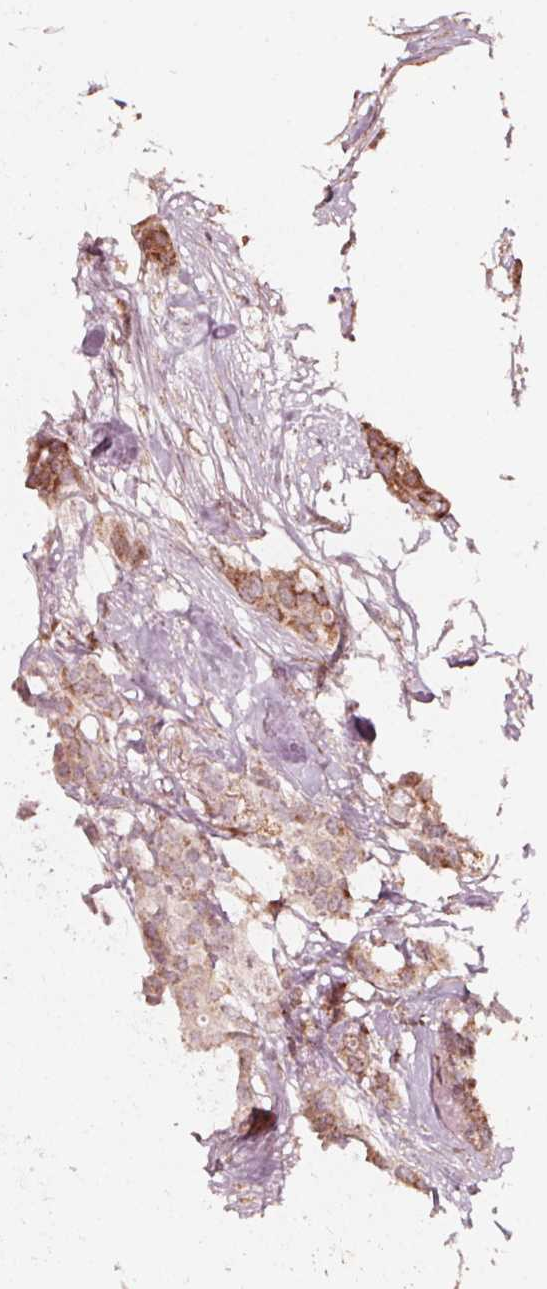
{"staining": {"intensity": "moderate", "quantity": ">75%", "location": "cytoplasmic/membranous"}, "tissue": "breast cancer", "cell_type": "Tumor cells", "image_type": "cancer", "snomed": [{"axis": "morphology", "description": "Duct carcinoma"}, {"axis": "topography", "description": "Breast"}], "caption": "Brown immunohistochemical staining in human breast intraductal carcinoma reveals moderate cytoplasmic/membranous staining in approximately >75% of tumor cells.", "gene": "AIP", "patient": {"sex": "female", "age": 62}}